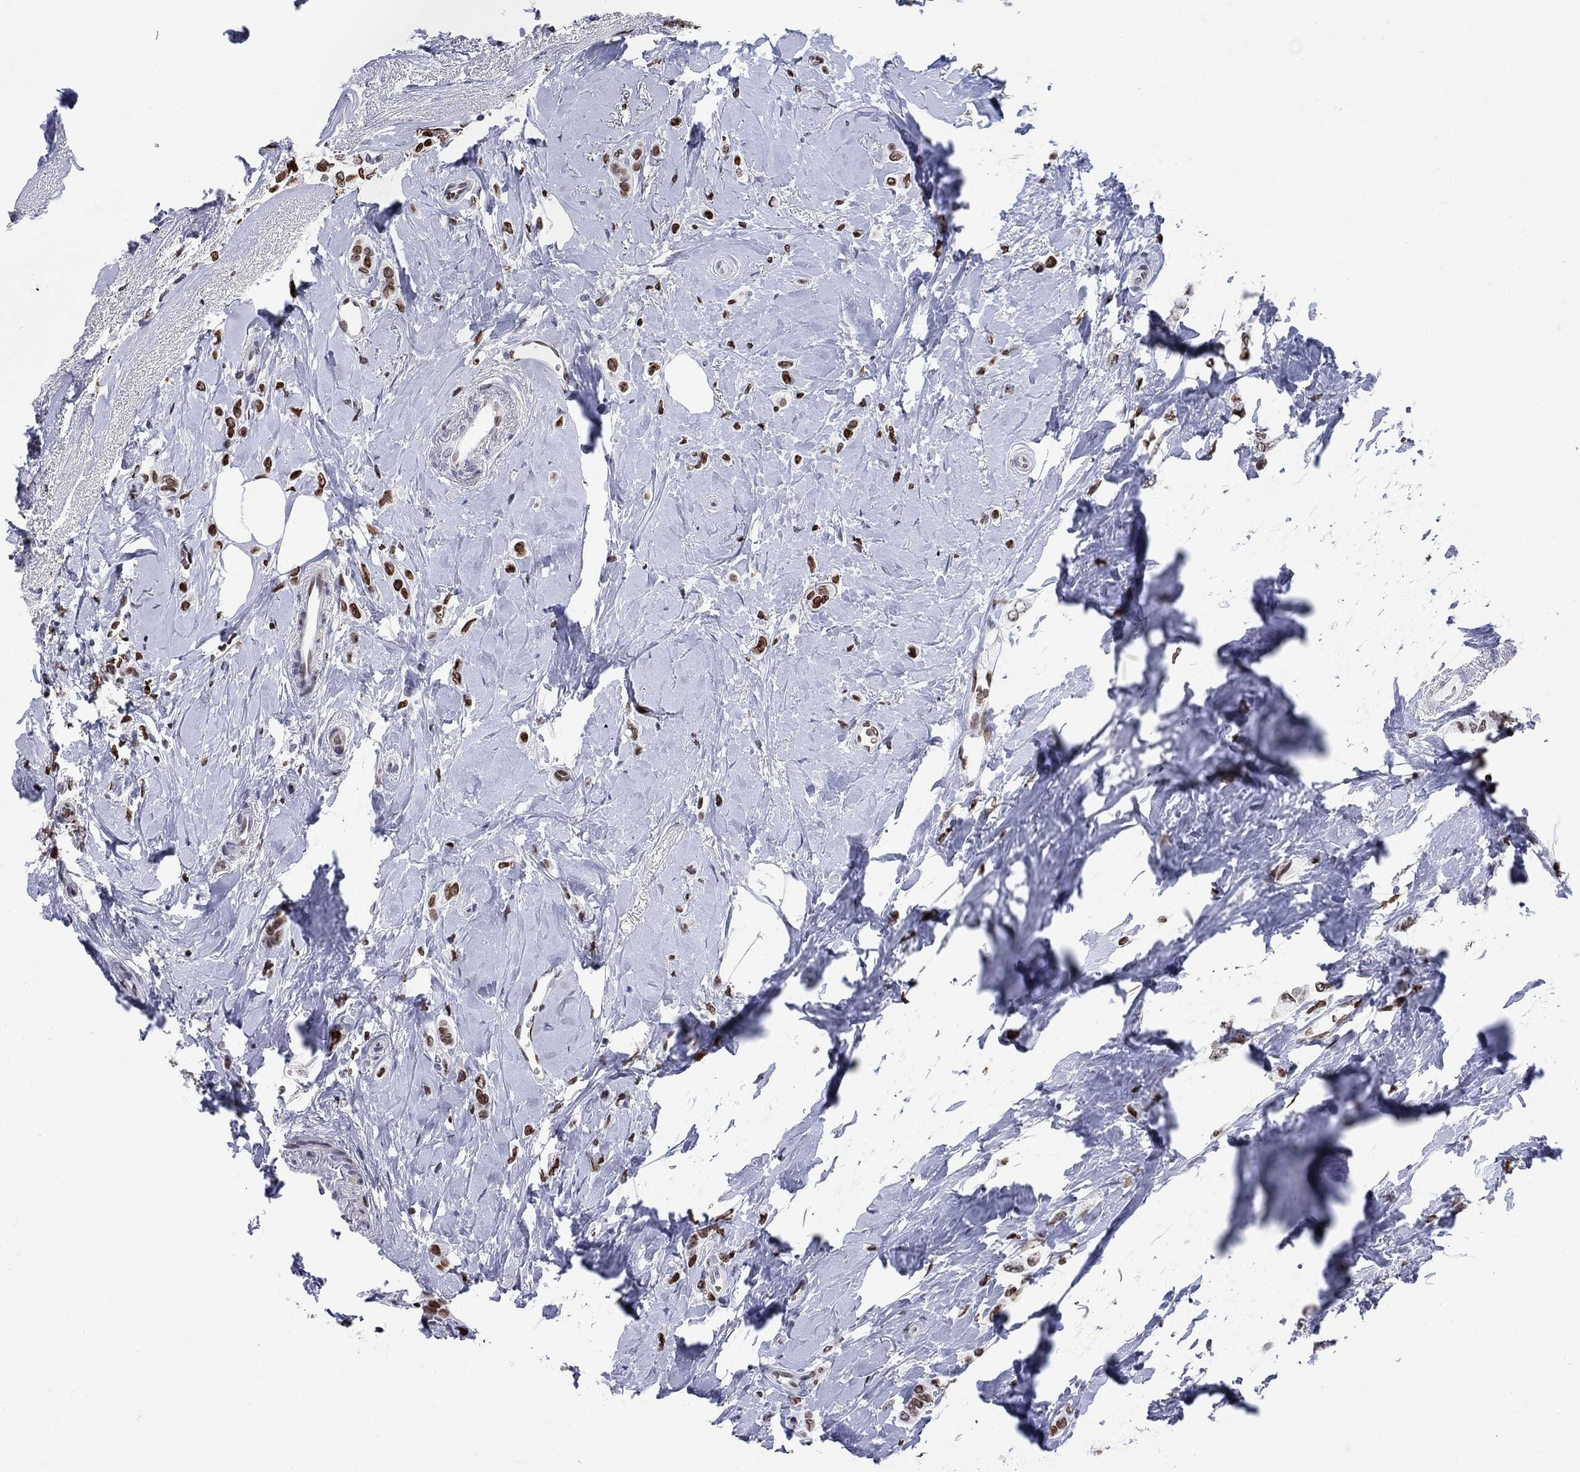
{"staining": {"intensity": "strong", "quantity": ">75%", "location": "nuclear"}, "tissue": "breast cancer", "cell_type": "Tumor cells", "image_type": "cancer", "snomed": [{"axis": "morphology", "description": "Lobular carcinoma"}, {"axis": "topography", "description": "Breast"}], "caption": "Immunohistochemistry (IHC) (DAB (3,3'-diaminobenzidine)) staining of human breast cancer (lobular carcinoma) exhibits strong nuclear protein positivity in about >75% of tumor cells.", "gene": "HMGA1", "patient": {"sex": "female", "age": 66}}